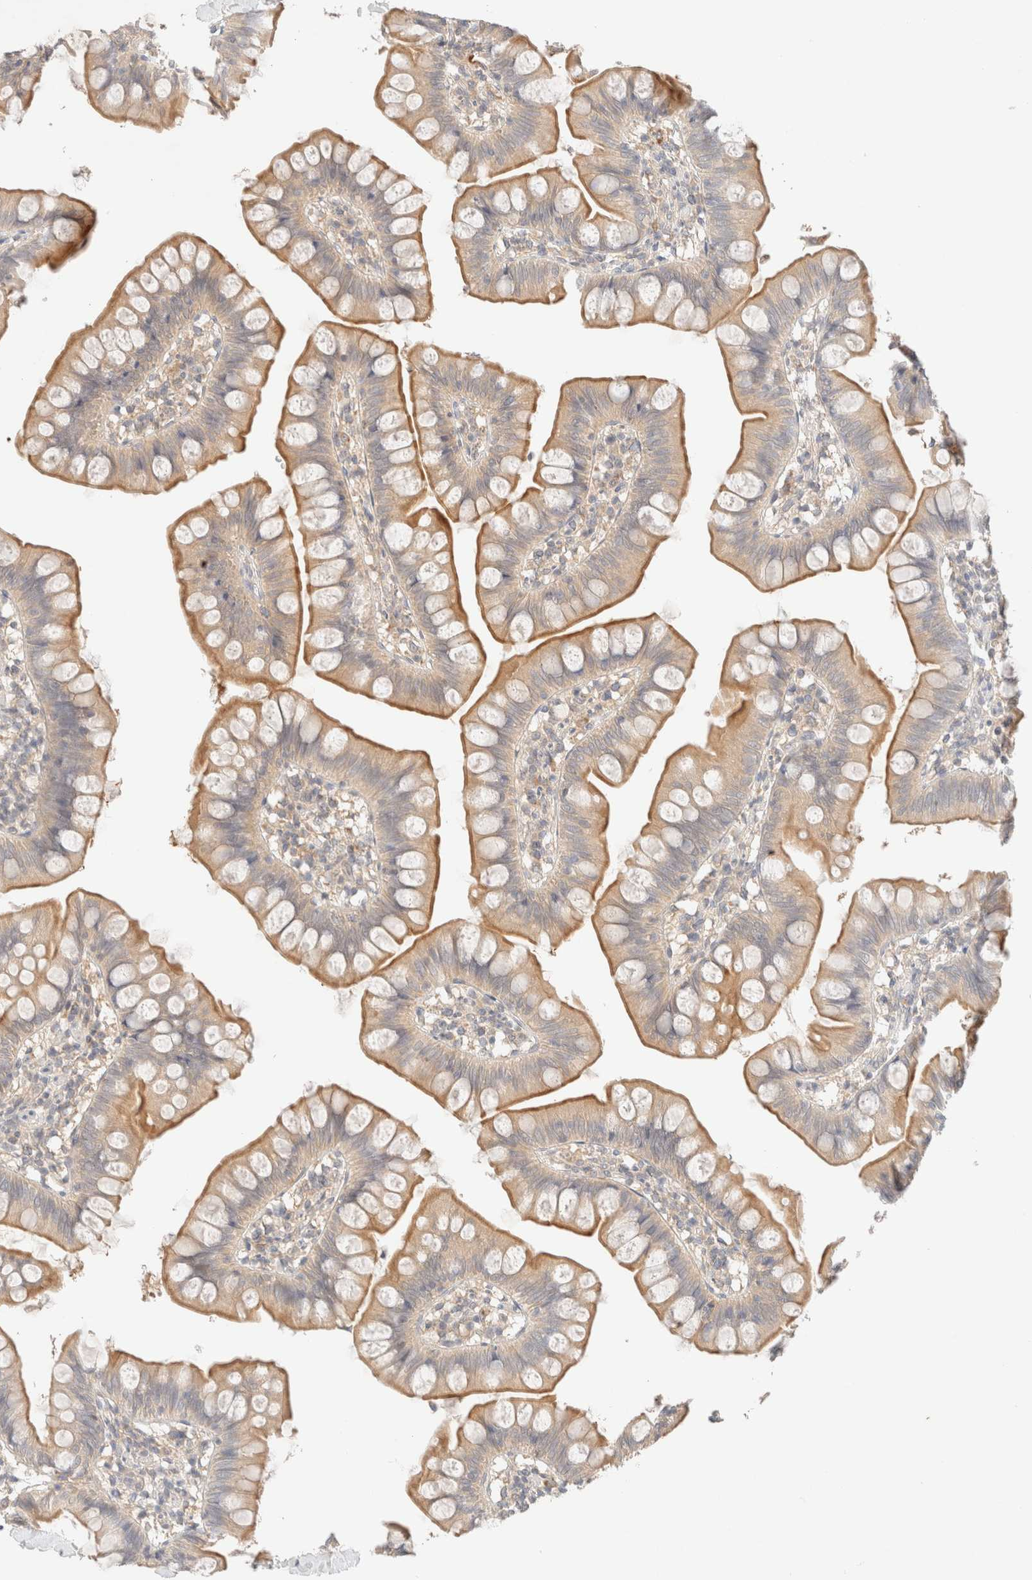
{"staining": {"intensity": "strong", "quantity": ">75%", "location": "cytoplasmic/membranous"}, "tissue": "small intestine", "cell_type": "Glandular cells", "image_type": "normal", "snomed": [{"axis": "morphology", "description": "Normal tissue, NOS"}, {"axis": "topography", "description": "Small intestine"}], "caption": "This is a photomicrograph of immunohistochemistry (IHC) staining of benign small intestine, which shows strong expression in the cytoplasmic/membranous of glandular cells.", "gene": "SARM1", "patient": {"sex": "male", "age": 7}}